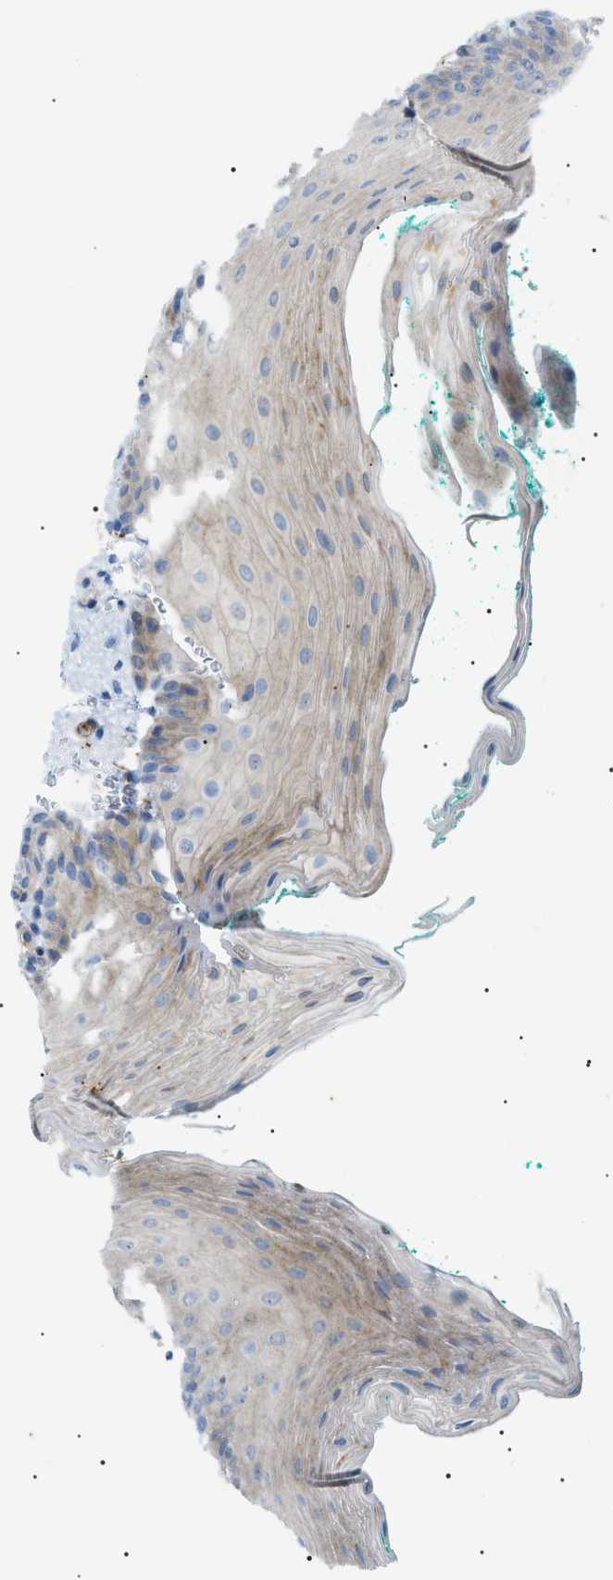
{"staining": {"intensity": "weak", "quantity": "25%-75%", "location": "cytoplasmic/membranous"}, "tissue": "oral mucosa", "cell_type": "Squamous epithelial cells", "image_type": "normal", "snomed": [{"axis": "morphology", "description": "Normal tissue, NOS"}, {"axis": "topography", "description": "Oral tissue"}], "caption": "Oral mucosa stained with IHC shows weak cytoplasmic/membranous positivity in approximately 25%-75% of squamous epithelial cells.", "gene": "SFXN5", "patient": {"sex": "male", "age": 58}}